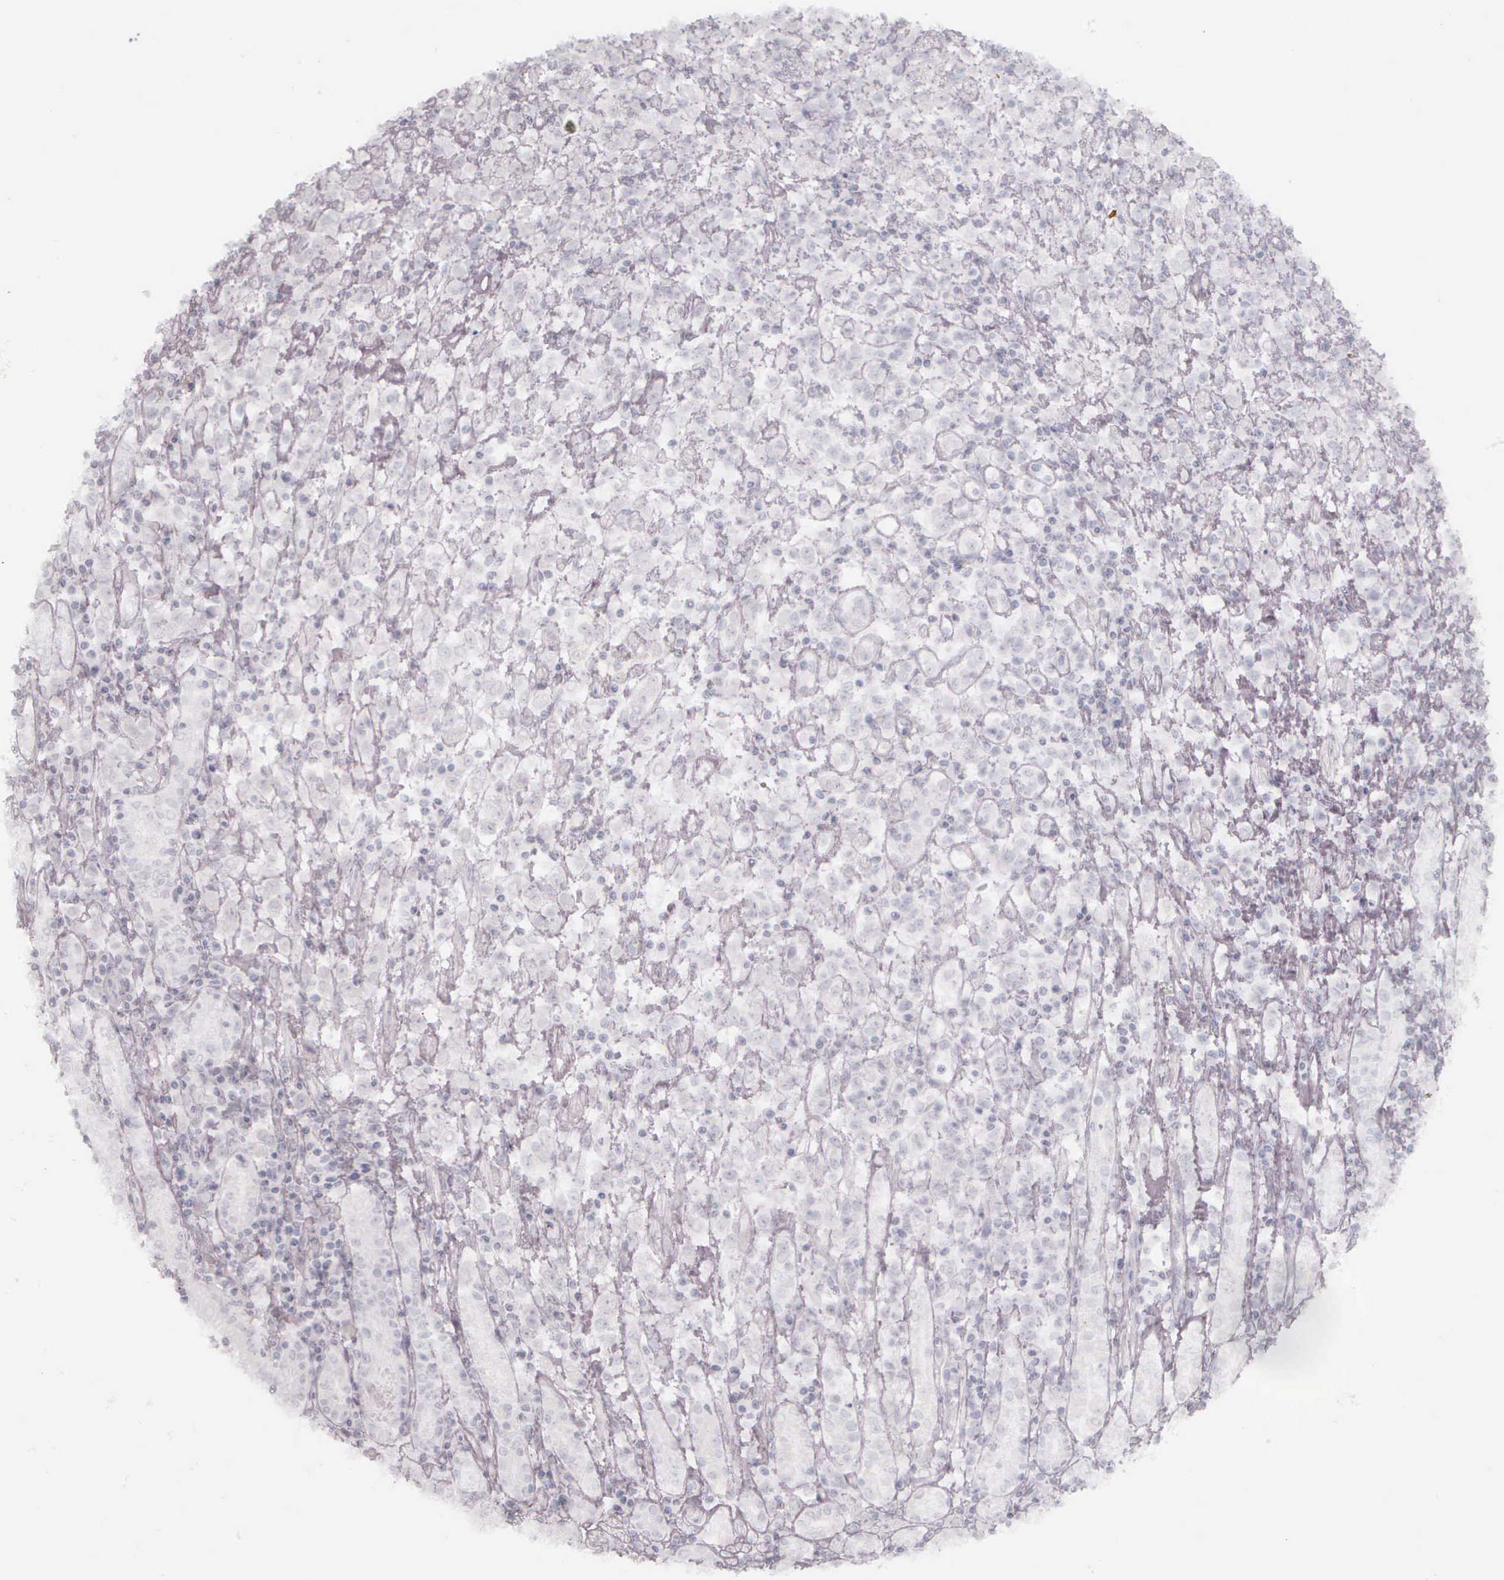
{"staining": {"intensity": "negative", "quantity": "none", "location": "none"}, "tissue": "stomach cancer", "cell_type": "Tumor cells", "image_type": "cancer", "snomed": [{"axis": "morphology", "description": "Adenocarcinoma, NOS"}, {"axis": "topography", "description": "Stomach, lower"}], "caption": "This is an IHC image of stomach adenocarcinoma. There is no expression in tumor cells.", "gene": "KRT14", "patient": {"sex": "male", "age": 88}}